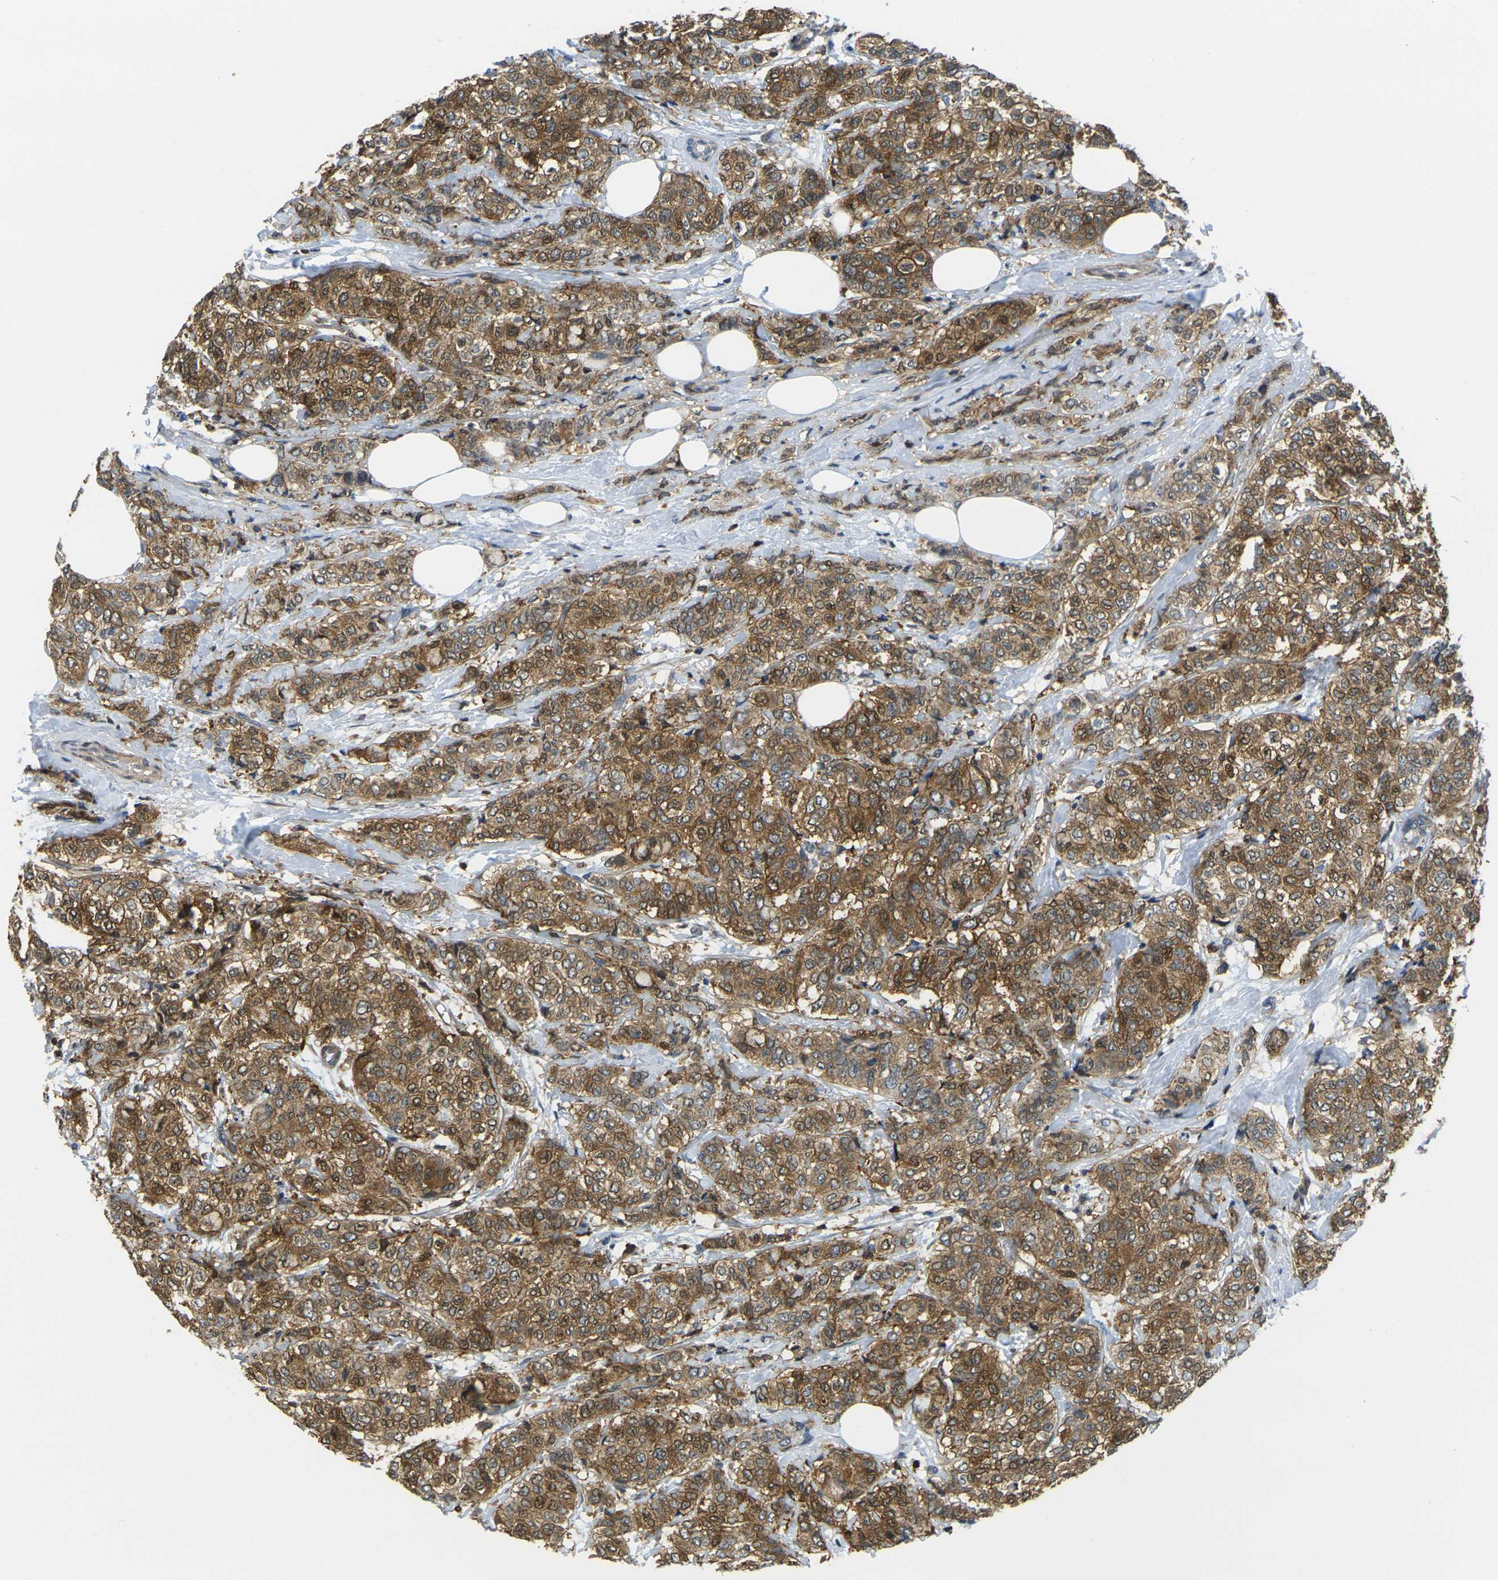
{"staining": {"intensity": "moderate", "quantity": ">75%", "location": "cytoplasmic/membranous,nuclear"}, "tissue": "breast cancer", "cell_type": "Tumor cells", "image_type": "cancer", "snomed": [{"axis": "morphology", "description": "Lobular carcinoma"}, {"axis": "topography", "description": "Breast"}], "caption": "Immunohistochemistry (IHC) of human breast lobular carcinoma exhibits medium levels of moderate cytoplasmic/membranous and nuclear staining in approximately >75% of tumor cells.", "gene": "LASP1", "patient": {"sex": "female", "age": 60}}